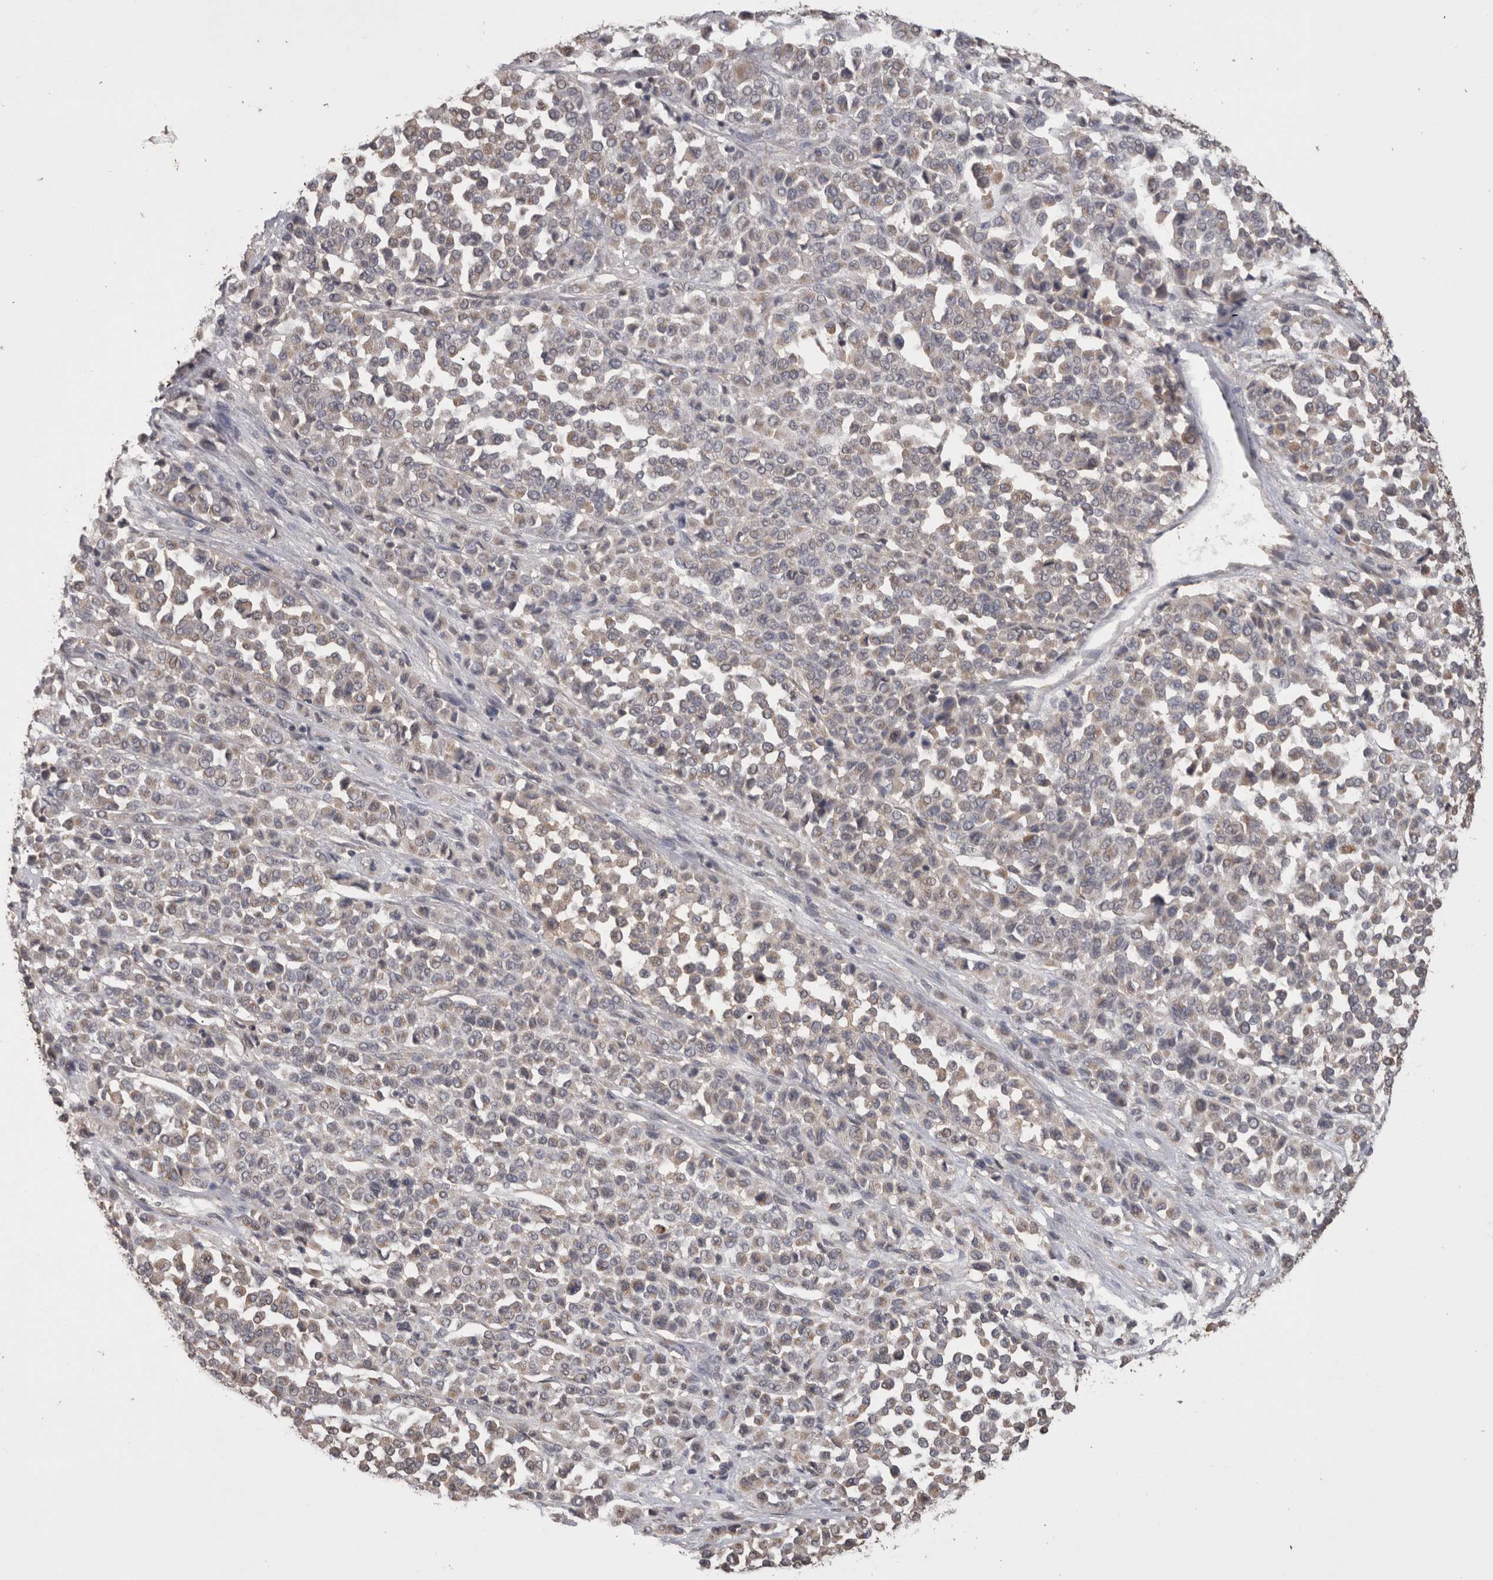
{"staining": {"intensity": "negative", "quantity": "none", "location": "none"}, "tissue": "melanoma", "cell_type": "Tumor cells", "image_type": "cancer", "snomed": [{"axis": "morphology", "description": "Malignant melanoma, Metastatic site"}, {"axis": "topography", "description": "Pancreas"}], "caption": "A histopathology image of melanoma stained for a protein demonstrates no brown staining in tumor cells. (DAB (3,3'-diaminobenzidine) immunohistochemistry (IHC), high magnification).", "gene": "PREP", "patient": {"sex": "female", "age": 30}}